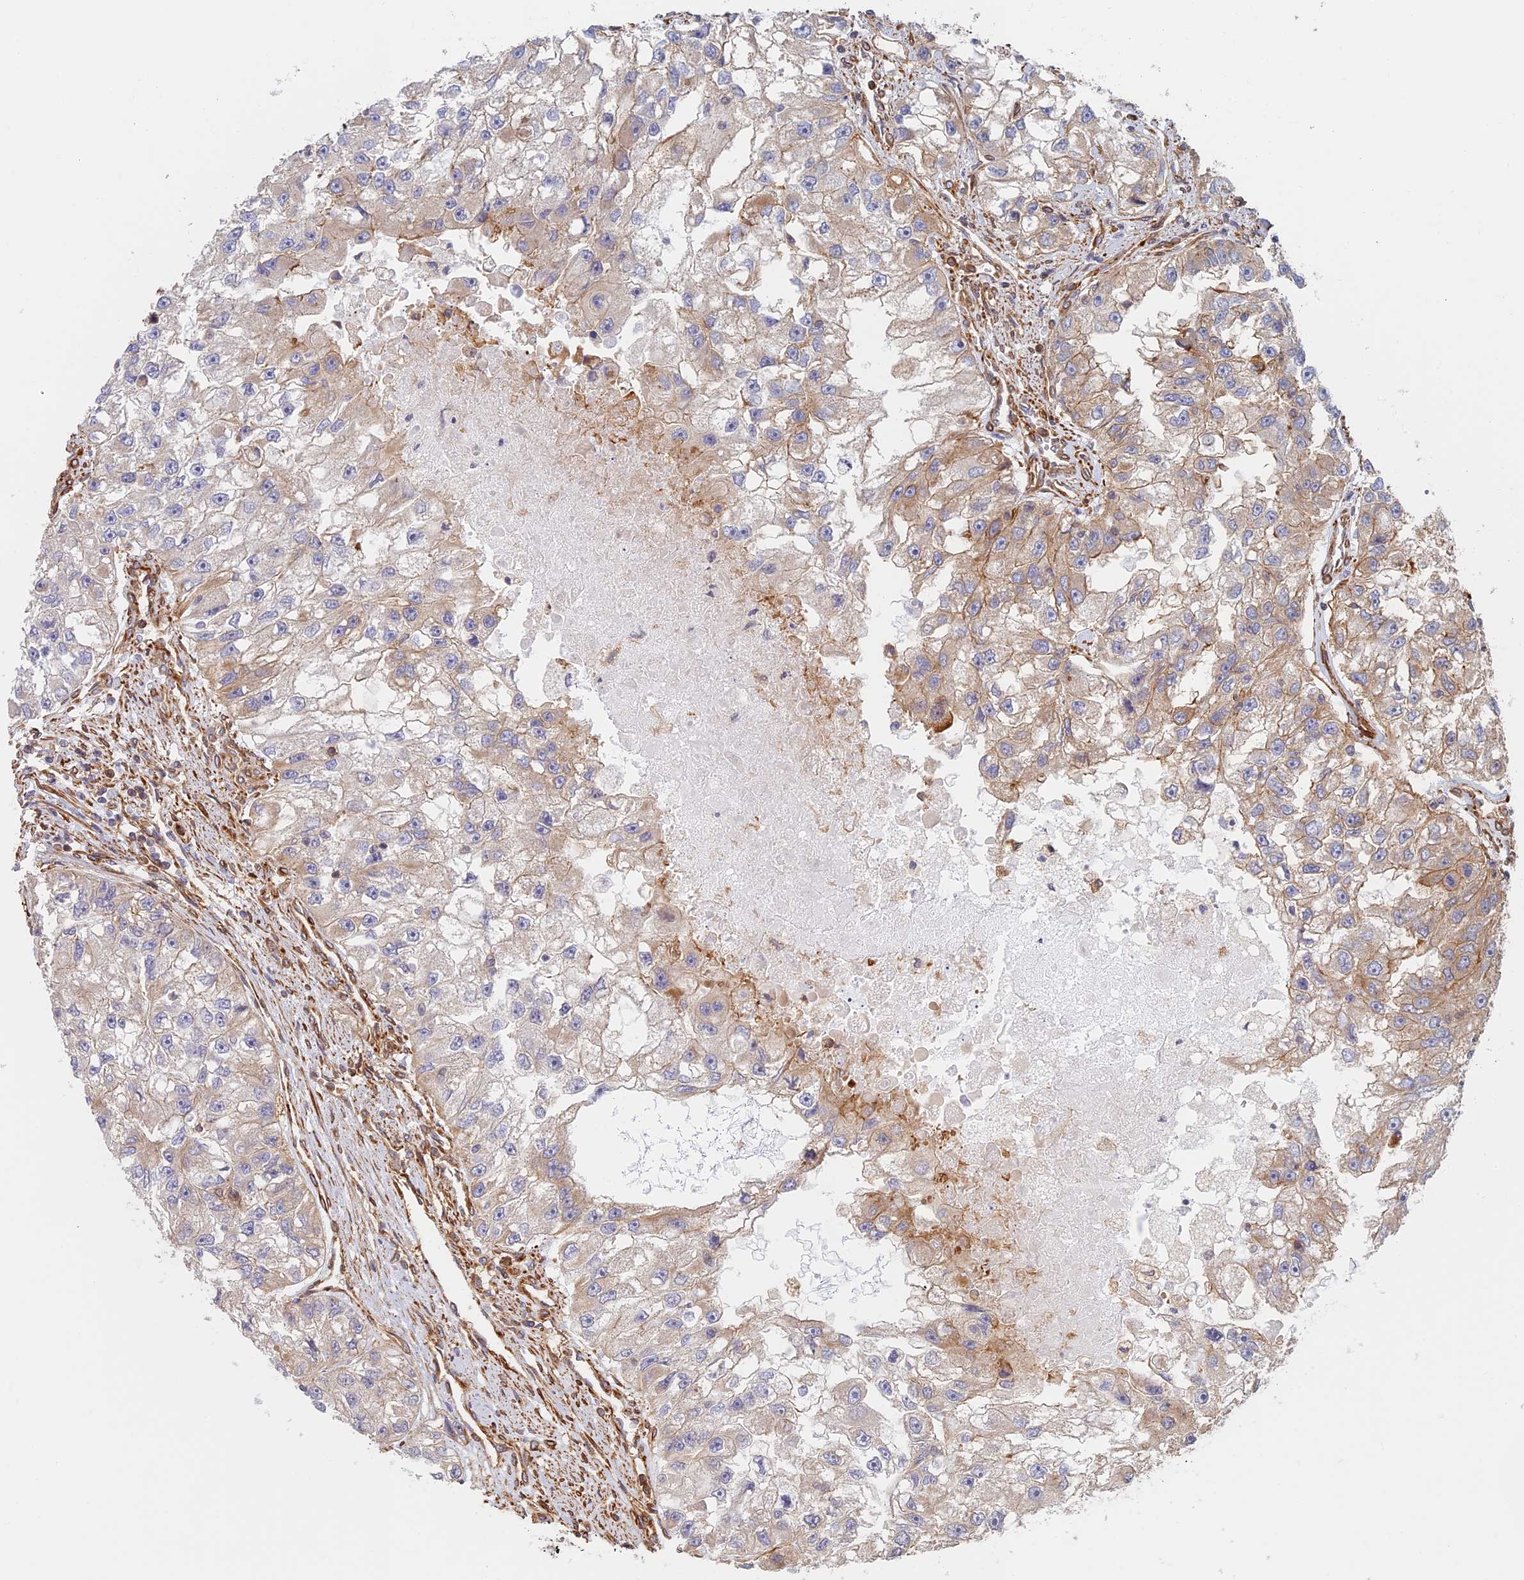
{"staining": {"intensity": "moderate", "quantity": "25%-75%", "location": "cytoplasmic/membranous"}, "tissue": "renal cancer", "cell_type": "Tumor cells", "image_type": "cancer", "snomed": [{"axis": "morphology", "description": "Adenocarcinoma, NOS"}, {"axis": "topography", "description": "Kidney"}], "caption": "Moderate cytoplasmic/membranous staining for a protein is present in about 25%-75% of tumor cells of renal cancer (adenocarcinoma) using immunohistochemistry (IHC).", "gene": "PAK4", "patient": {"sex": "male", "age": 63}}